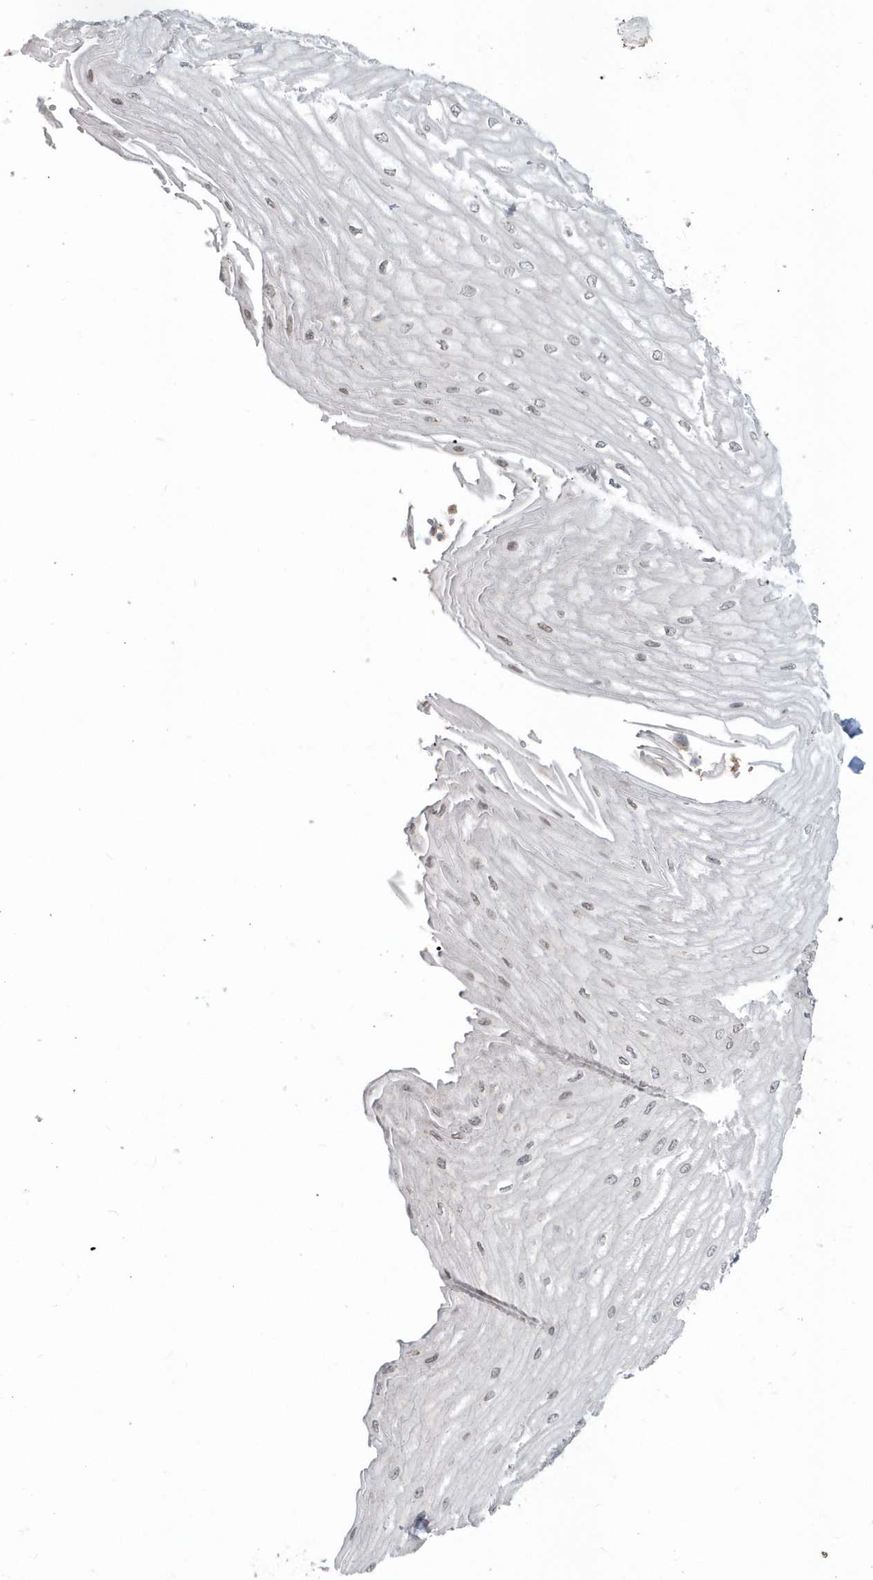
{"staining": {"intensity": "weak", "quantity": "25%-75%", "location": "nuclear"}, "tissue": "esophagus", "cell_type": "Squamous epithelial cells", "image_type": "normal", "snomed": [{"axis": "morphology", "description": "Normal tissue, NOS"}, {"axis": "topography", "description": "Esophagus"}], "caption": "Protein analysis of unremarkable esophagus demonstrates weak nuclear expression in approximately 25%-75% of squamous epithelial cells.", "gene": "NAPB", "patient": {"sex": "male", "age": 60}}